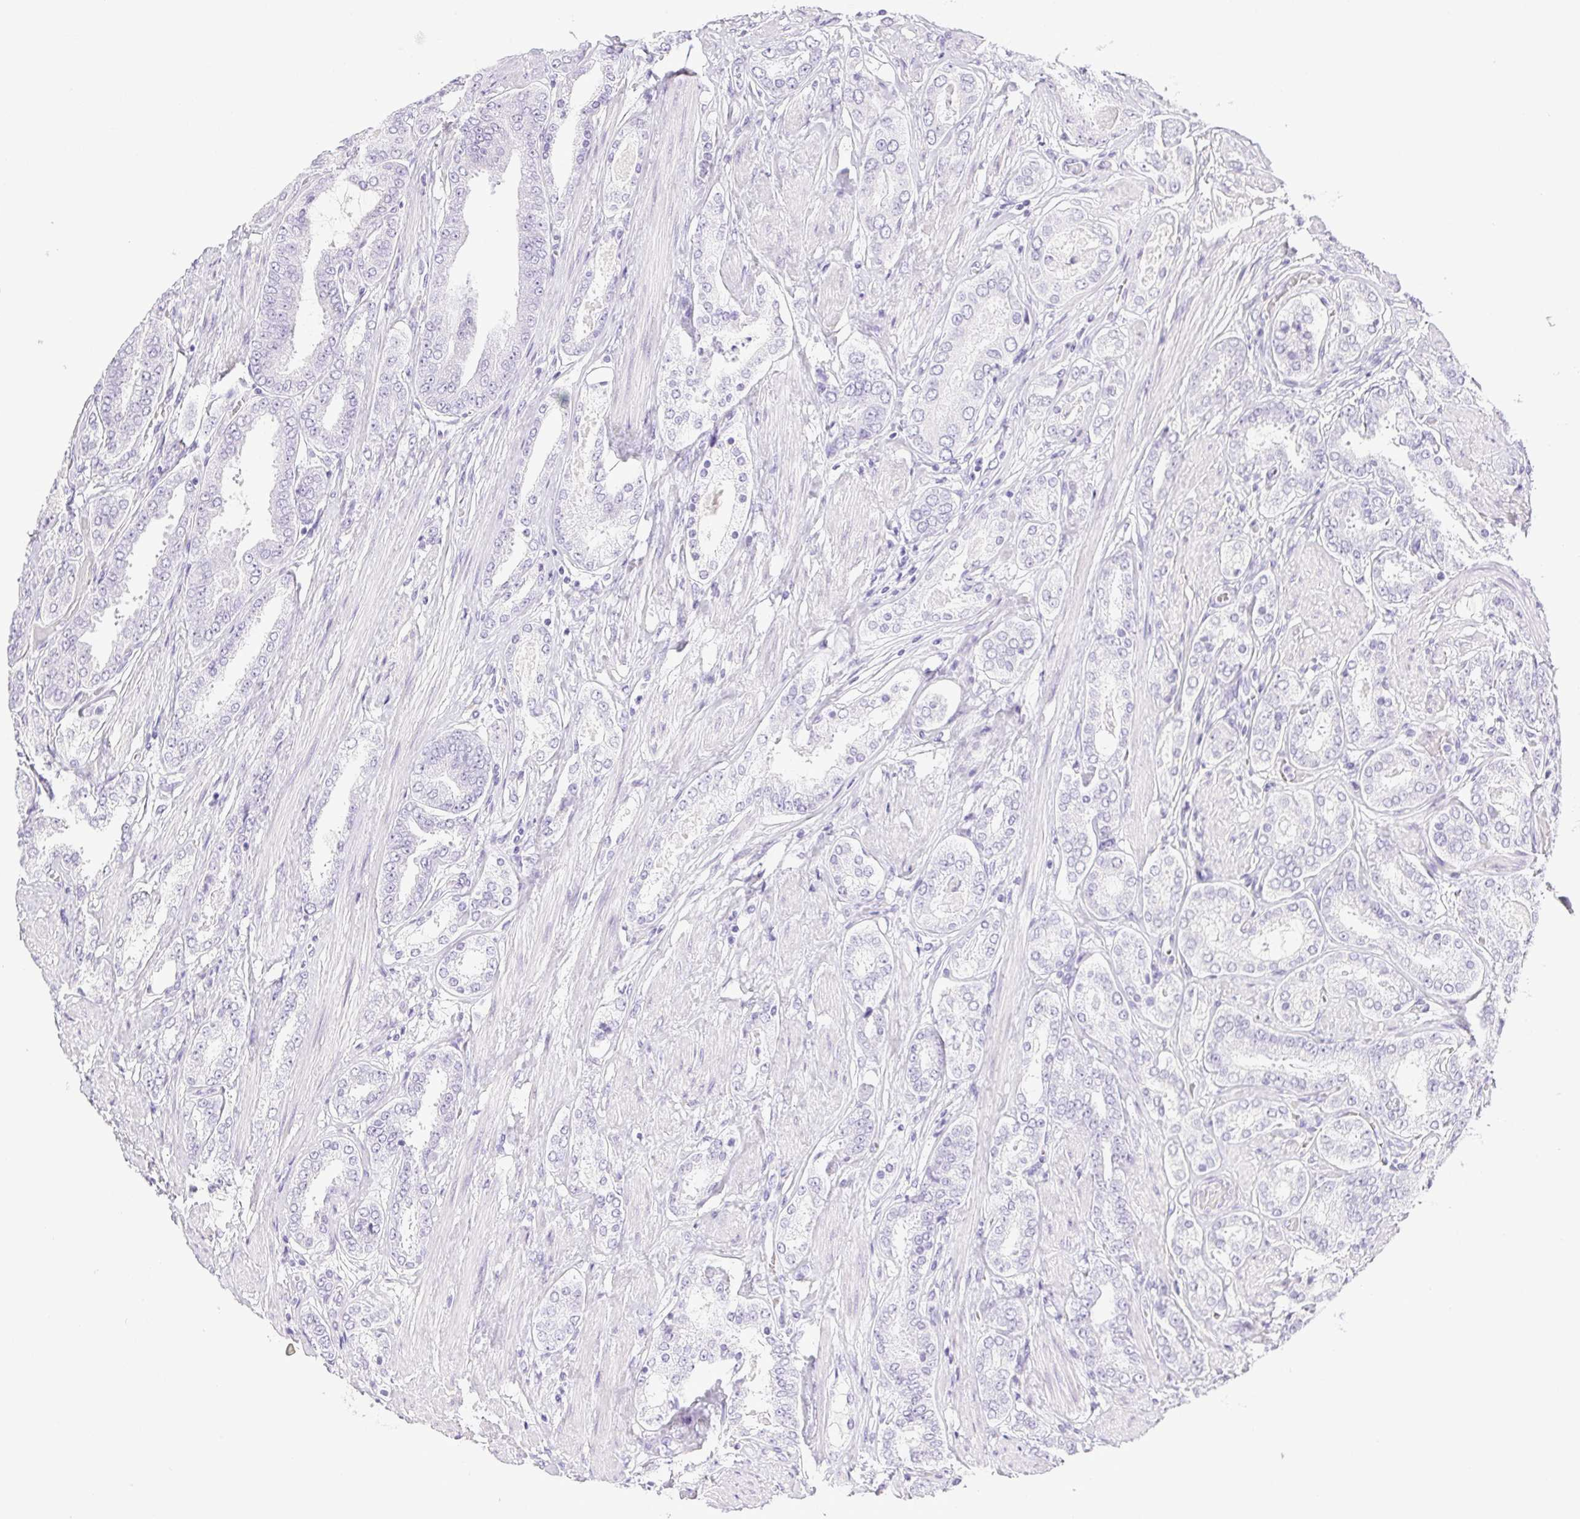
{"staining": {"intensity": "negative", "quantity": "none", "location": "none"}, "tissue": "prostate cancer", "cell_type": "Tumor cells", "image_type": "cancer", "snomed": [{"axis": "morphology", "description": "Adenocarcinoma, High grade"}, {"axis": "topography", "description": "Prostate"}], "caption": "This is a micrograph of immunohistochemistry (IHC) staining of prostate high-grade adenocarcinoma, which shows no staining in tumor cells. (Brightfield microscopy of DAB immunohistochemistry (IHC) at high magnification).", "gene": "HLA-G", "patient": {"sex": "male", "age": 63}}